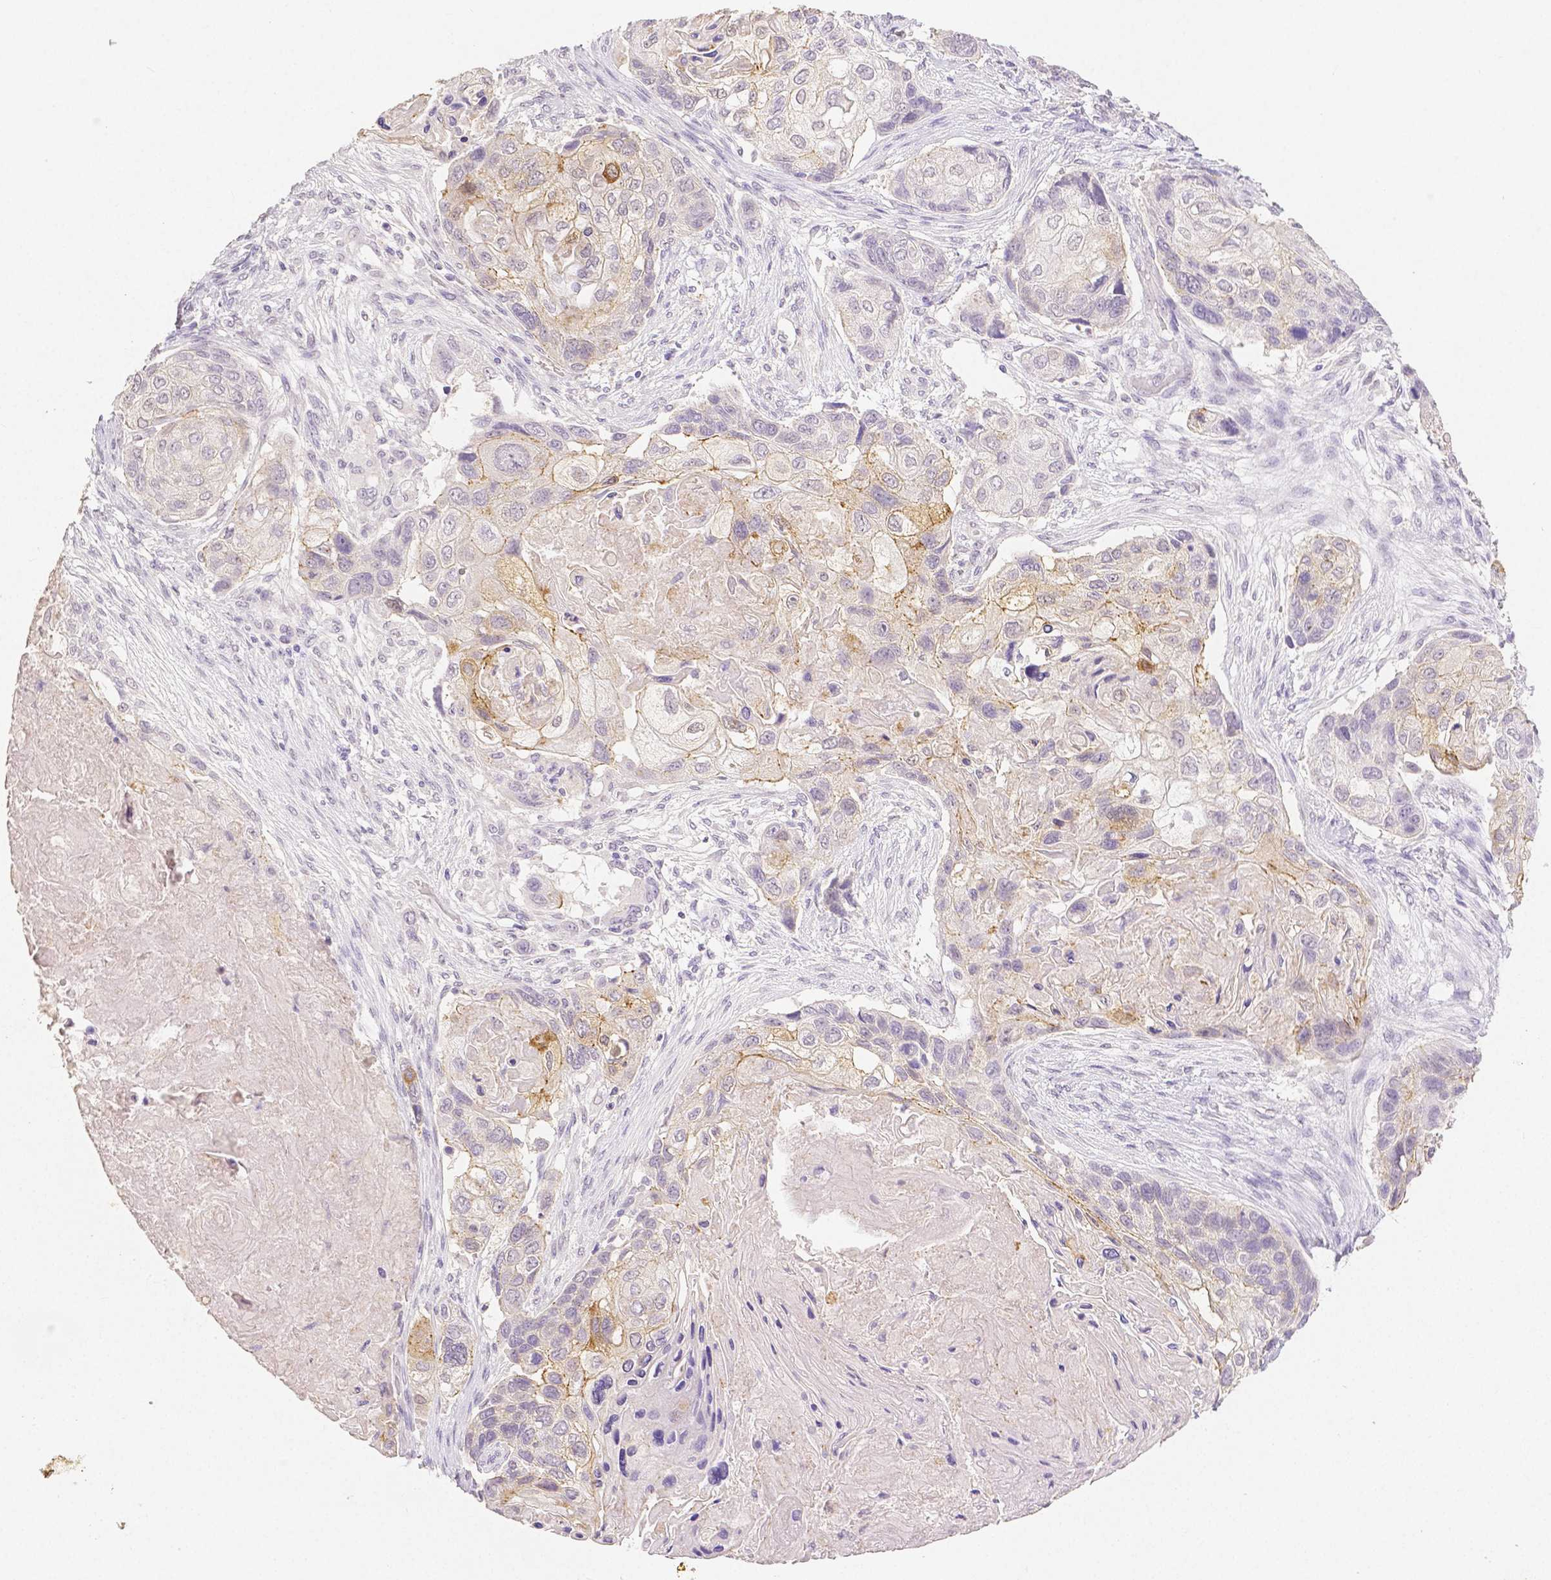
{"staining": {"intensity": "moderate", "quantity": "<25%", "location": "cytoplasmic/membranous"}, "tissue": "lung cancer", "cell_type": "Tumor cells", "image_type": "cancer", "snomed": [{"axis": "morphology", "description": "Squamous cell carcinoma, NOS"}, {"axis": "topography", "description": "Lung"}], "caption": "Immunohistochemical staining of human lung squamous cell carcinoma reveals low levels of moderate cytoplasmic/membranous positivity in about <25% of tumor cells.", "gene": "OCLN", "patient": {"sex": "male", "age": 69}}